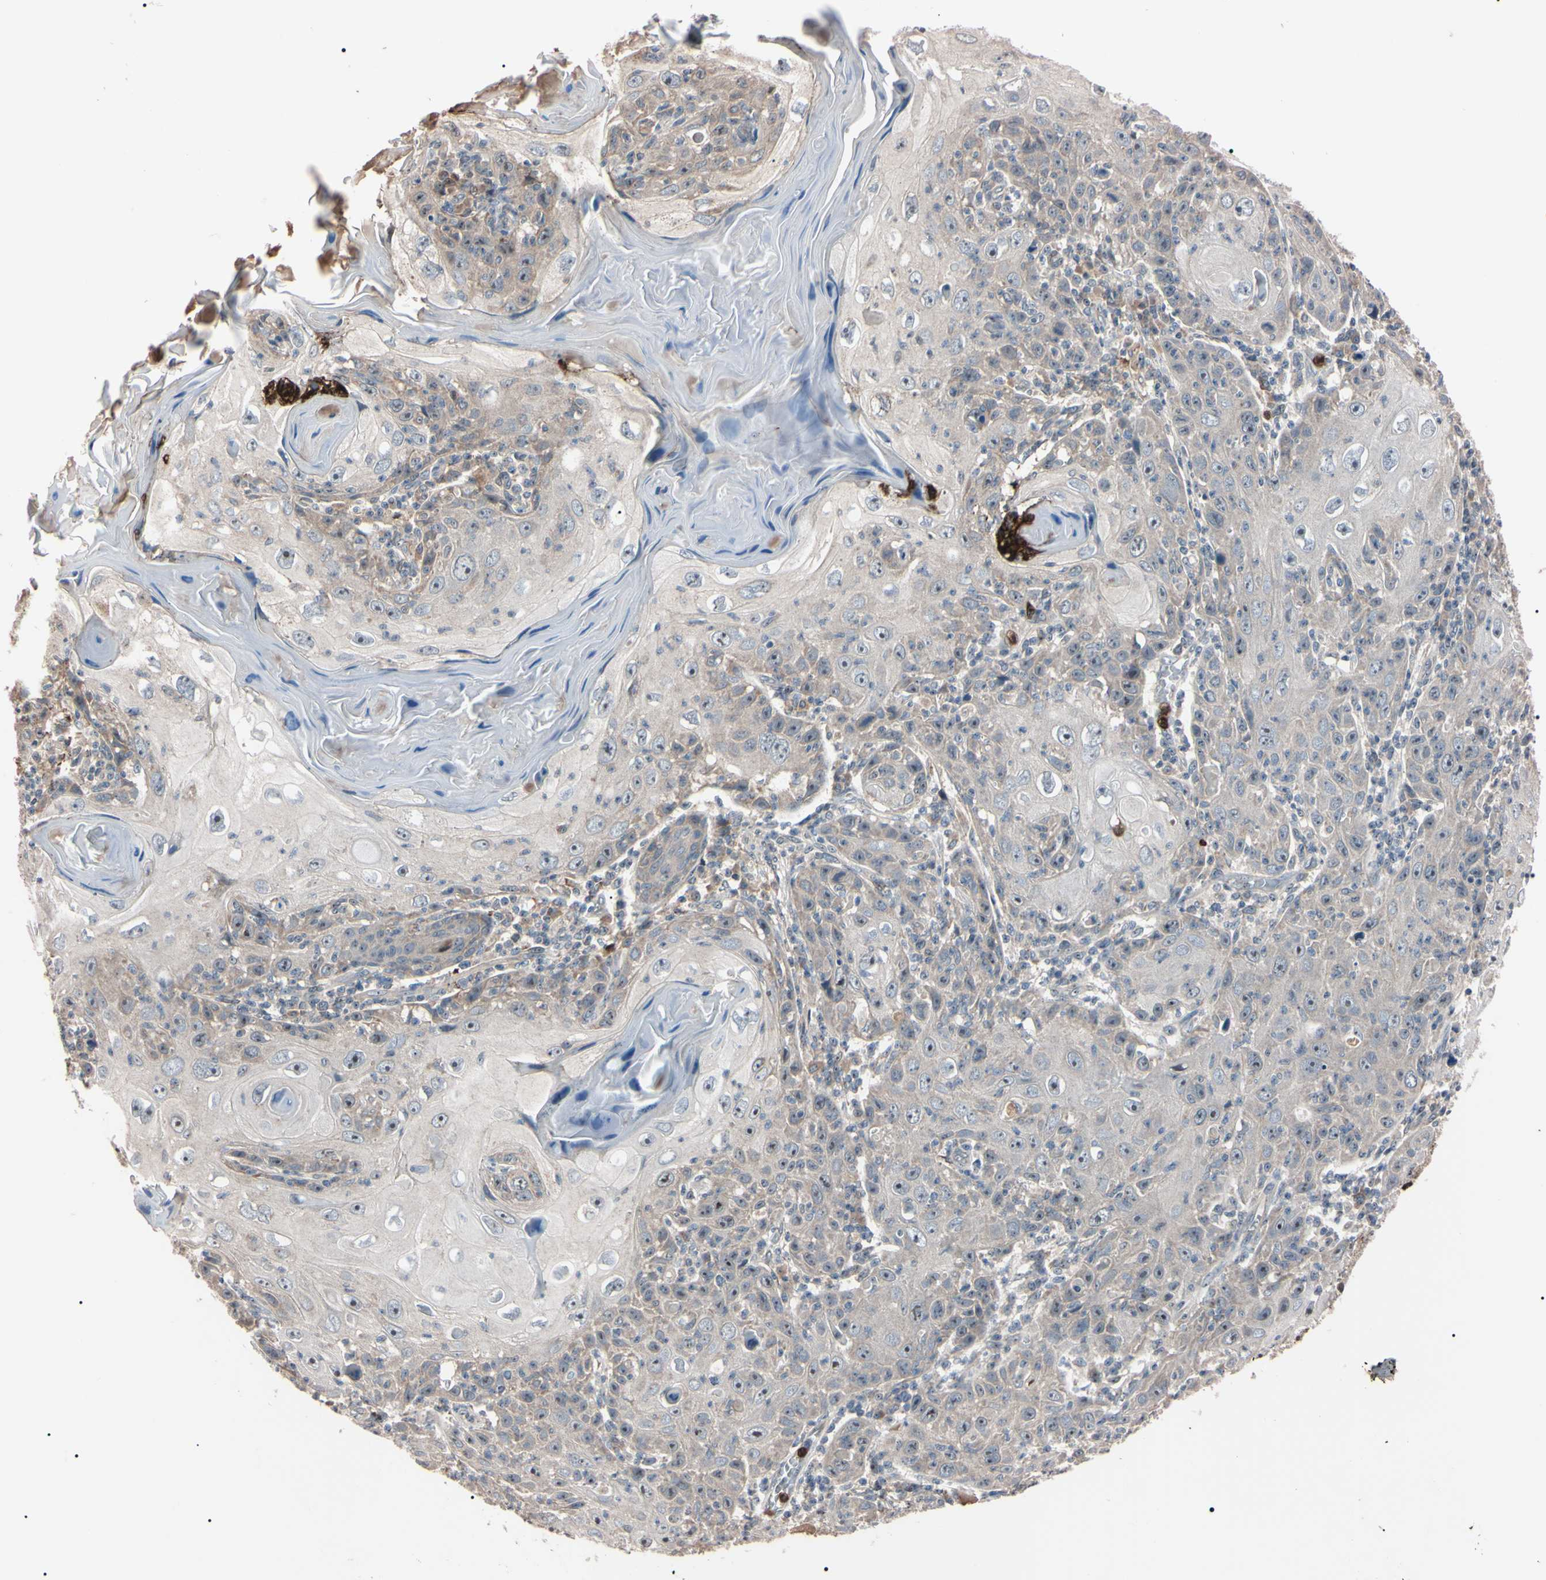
{"staining": {"intensity": "weak", "quantity": ">75%", "location": "none"}, "tissue": "skin cancer", "cell_type": "Tumor cells", "image_type": "cancer", "snomed": [{"axis": "morphology", "description": "Squamous cell carcinoma, NOS"}, {"axis": "topography", "description": "Skin"}], "caption": "High-magnification brightfield microscopy of skin cancer (squamous cell carcinoma) stained with DAB (brown) and counterstained with hematoxylin (blue). tumor cells exhibit weak None positivity is identified in about>75% of cells.", "gene": "TRAF5", "patient": {"sex": "female", "age": 88}}